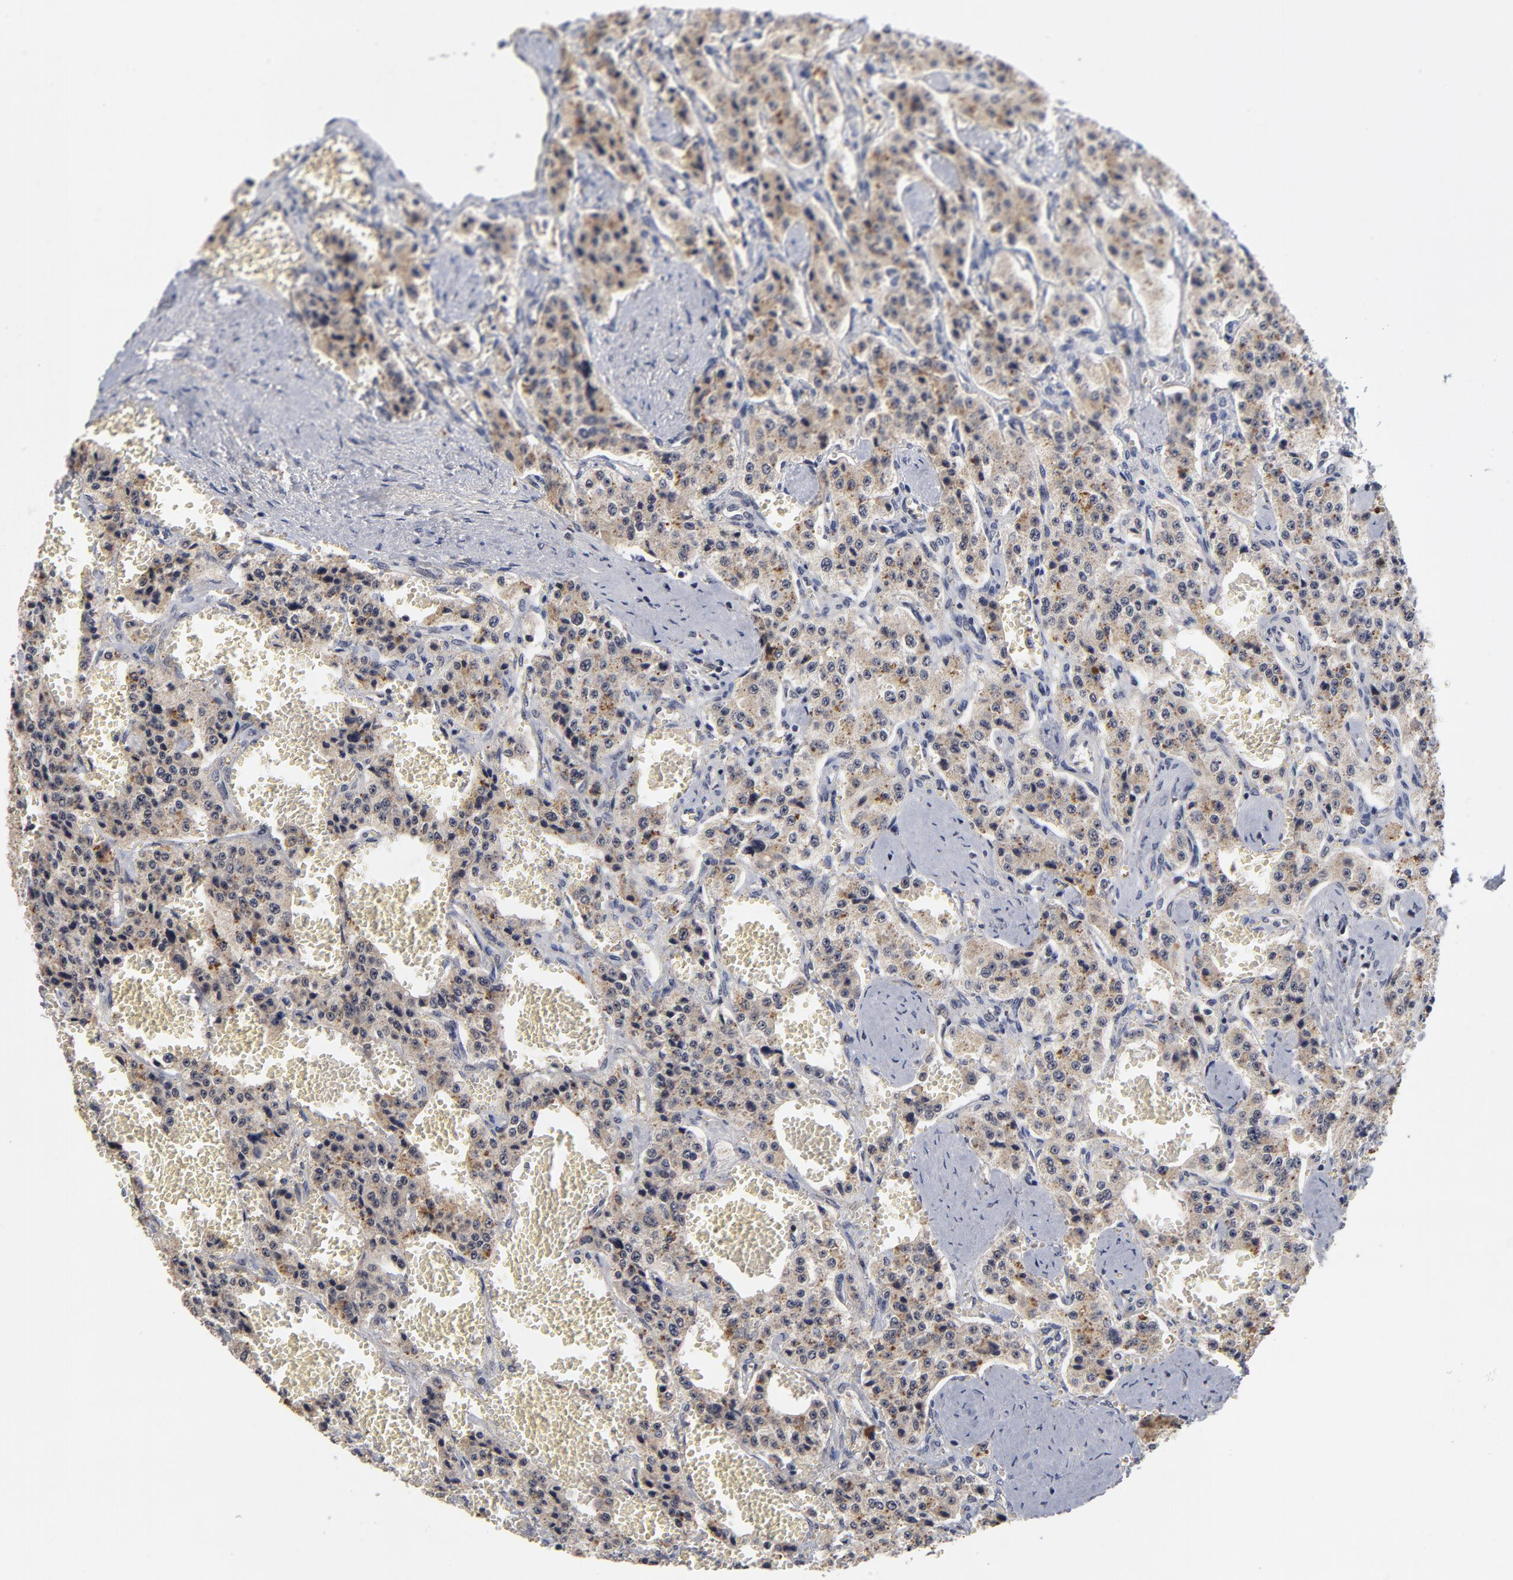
{"staining": {"intensity": "moderate", "quantity": ">75%", "location": "cytoplasmic/membranous"}, "tissue": "carcinoid", "cell_type": "Tumor cells", "image_type": "cancer", "snomed": [{"axis": "morphology", "description": "Carcinoid, malignant, NOS"}, {"axis": "topography", "description": "Small intestine"}], "caption": "Protein staining of carcinoid (malignant) tissue reveals moderate cytoplasmic/membranous staining in about >75% of tumor cells.", "gene": "WSB1", "patient": {"sex": "male", "age": 52}}